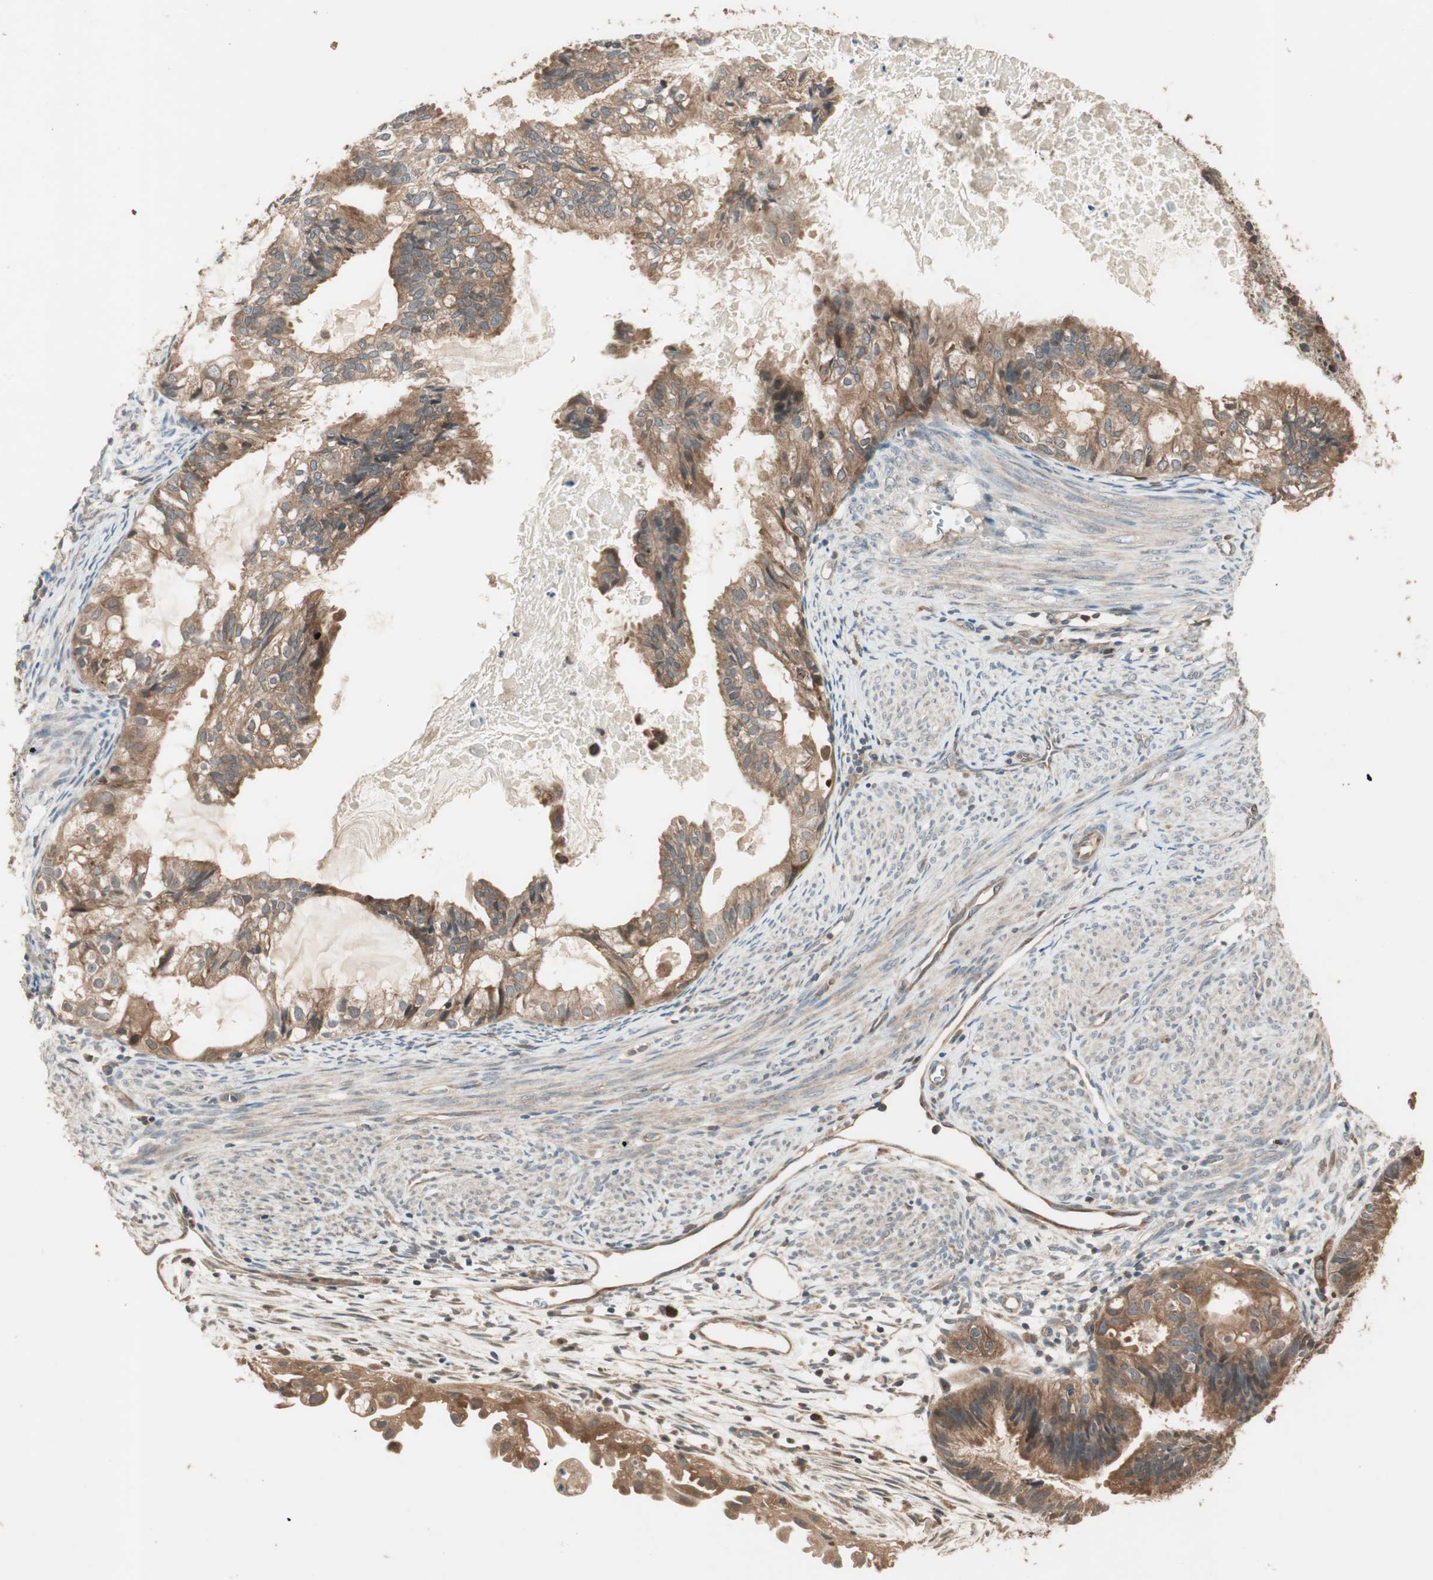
{"staining": {"intensity": "moderate", "quantity": ">75%", "location": "cytoplasmic/membranous"}, "tissue": "cervical cancer", "cell_type": "Tumor cells", "image_type": "cancer", "snomed": [{"axis": "morphology", "description": "Normal tissue, NOS"}, {"axis": "morphology", "description": "Adenocarcinoma, NOS"}, {"axis": "topography", "description": "Cervix"}, {"axis": "topography", "description": "Endometrium"}], "caption": "Immunohistochemistry photomicrograph of neoplastic tissue: adenocarcinoma (cervical) stained using IHC exhibits medium levels of moderate protein expression localized specifically in the cytoplasmic/membranous of tumor cells, appearing as a cytoplasmic/membranous brown color.", "gene": "ATP6AP2", "patient": {"sex": "female", "age": 86}}